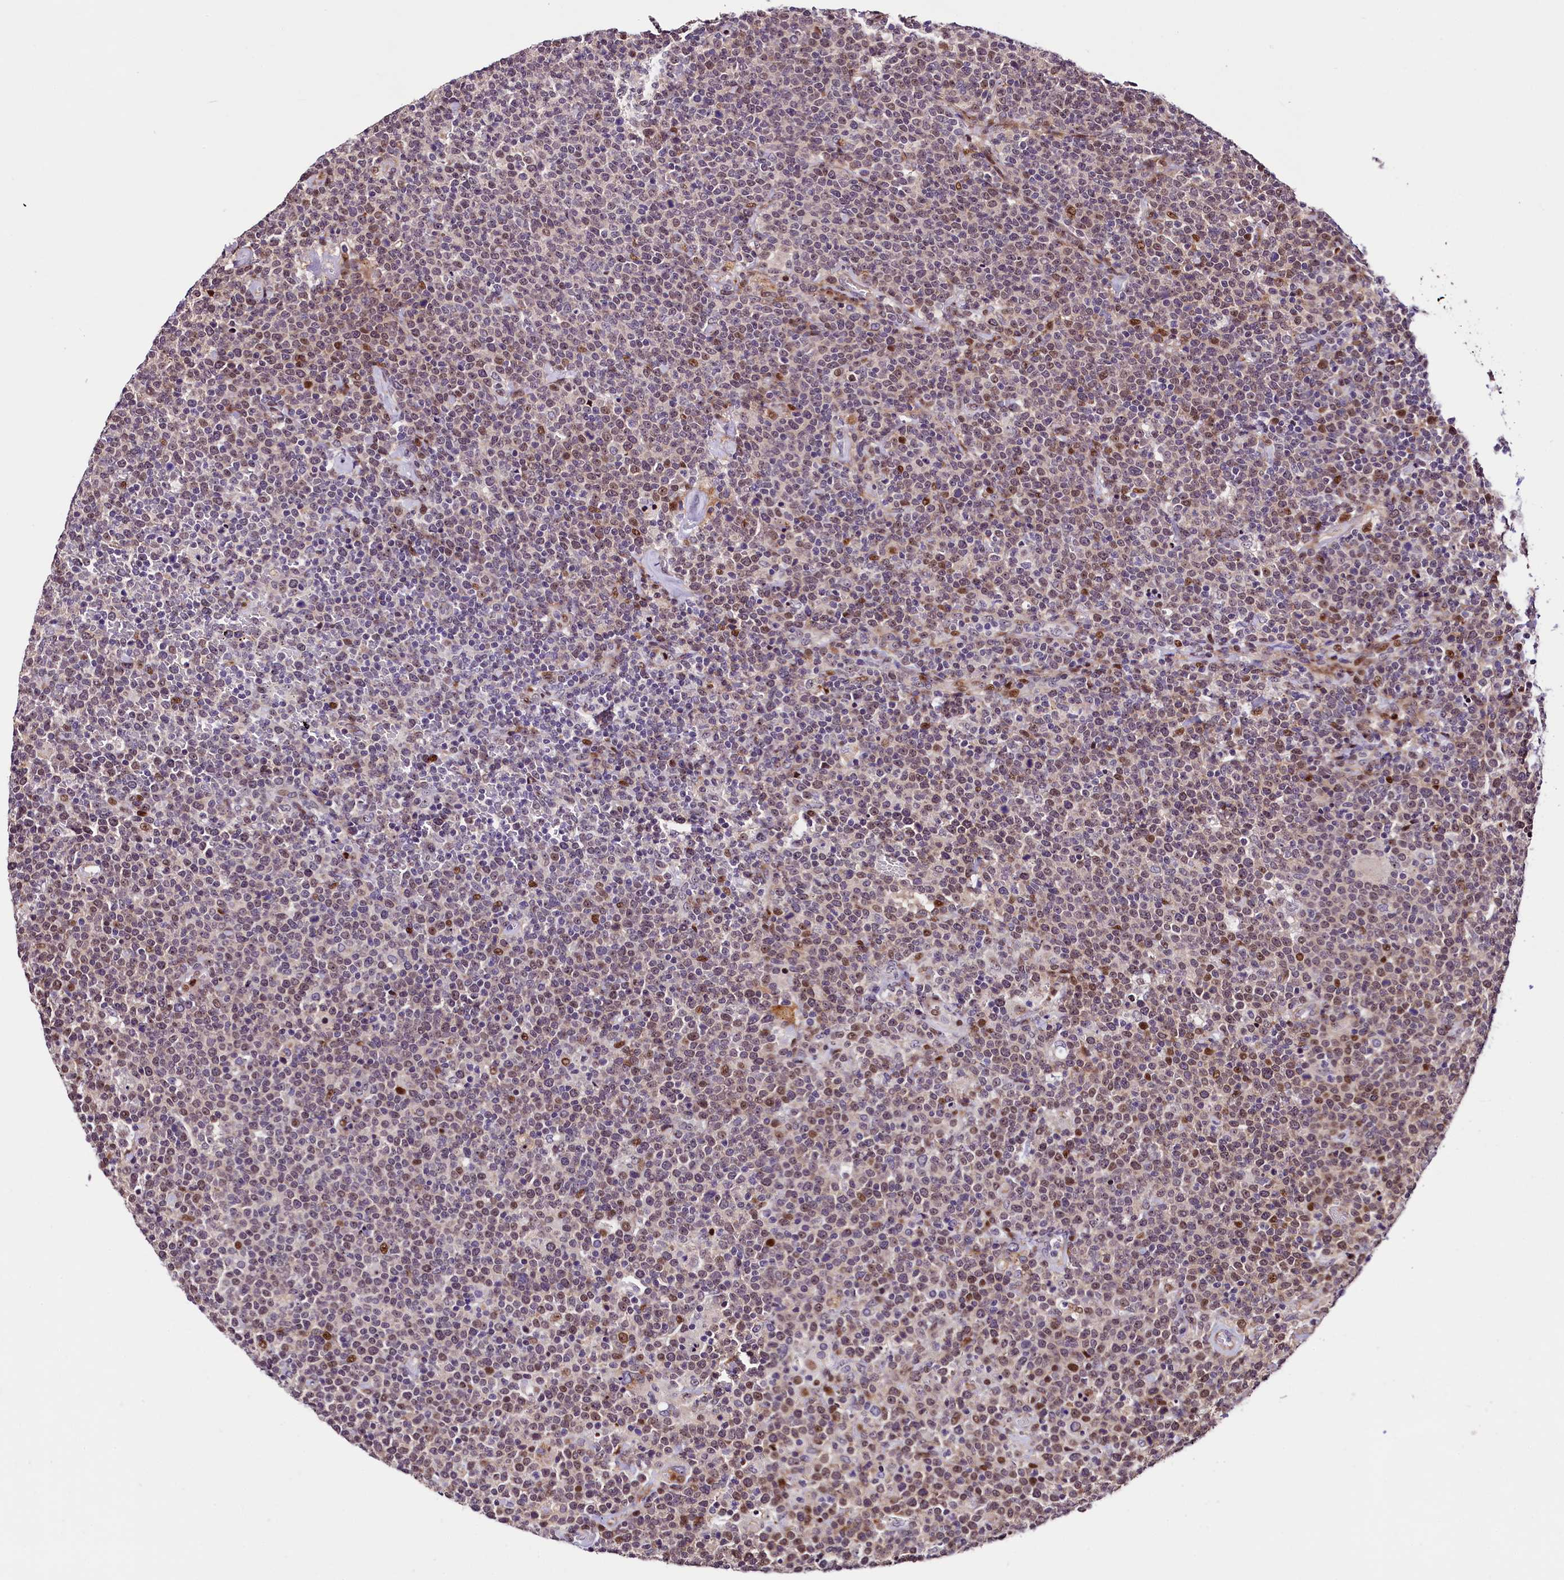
{"staining": {"intensity": "moderate", "quantity": "<25%", "location": "nuclear"}, "tissue": "lymphoma", "cell_type": "Tumor cells", "image_type": "cancer", "snomed": [{"axis": "morphology", "description": "Malignant lymphoma, non-Hodgkin's type, High grade"}, {"axis": "topography", "description": "Lymph node"}], "caption": "Immunohistochemical staining of high-grade malignant lymphoma, non-Hodgkin's type shows low levels of moderate nuclear protein expression in about <25% of tumor cells. The protein of interest is shown in brown color, while the nuclei are stained blue.", "gene": "TRMT112", "patient": {"sex": "male", "age": 61}}